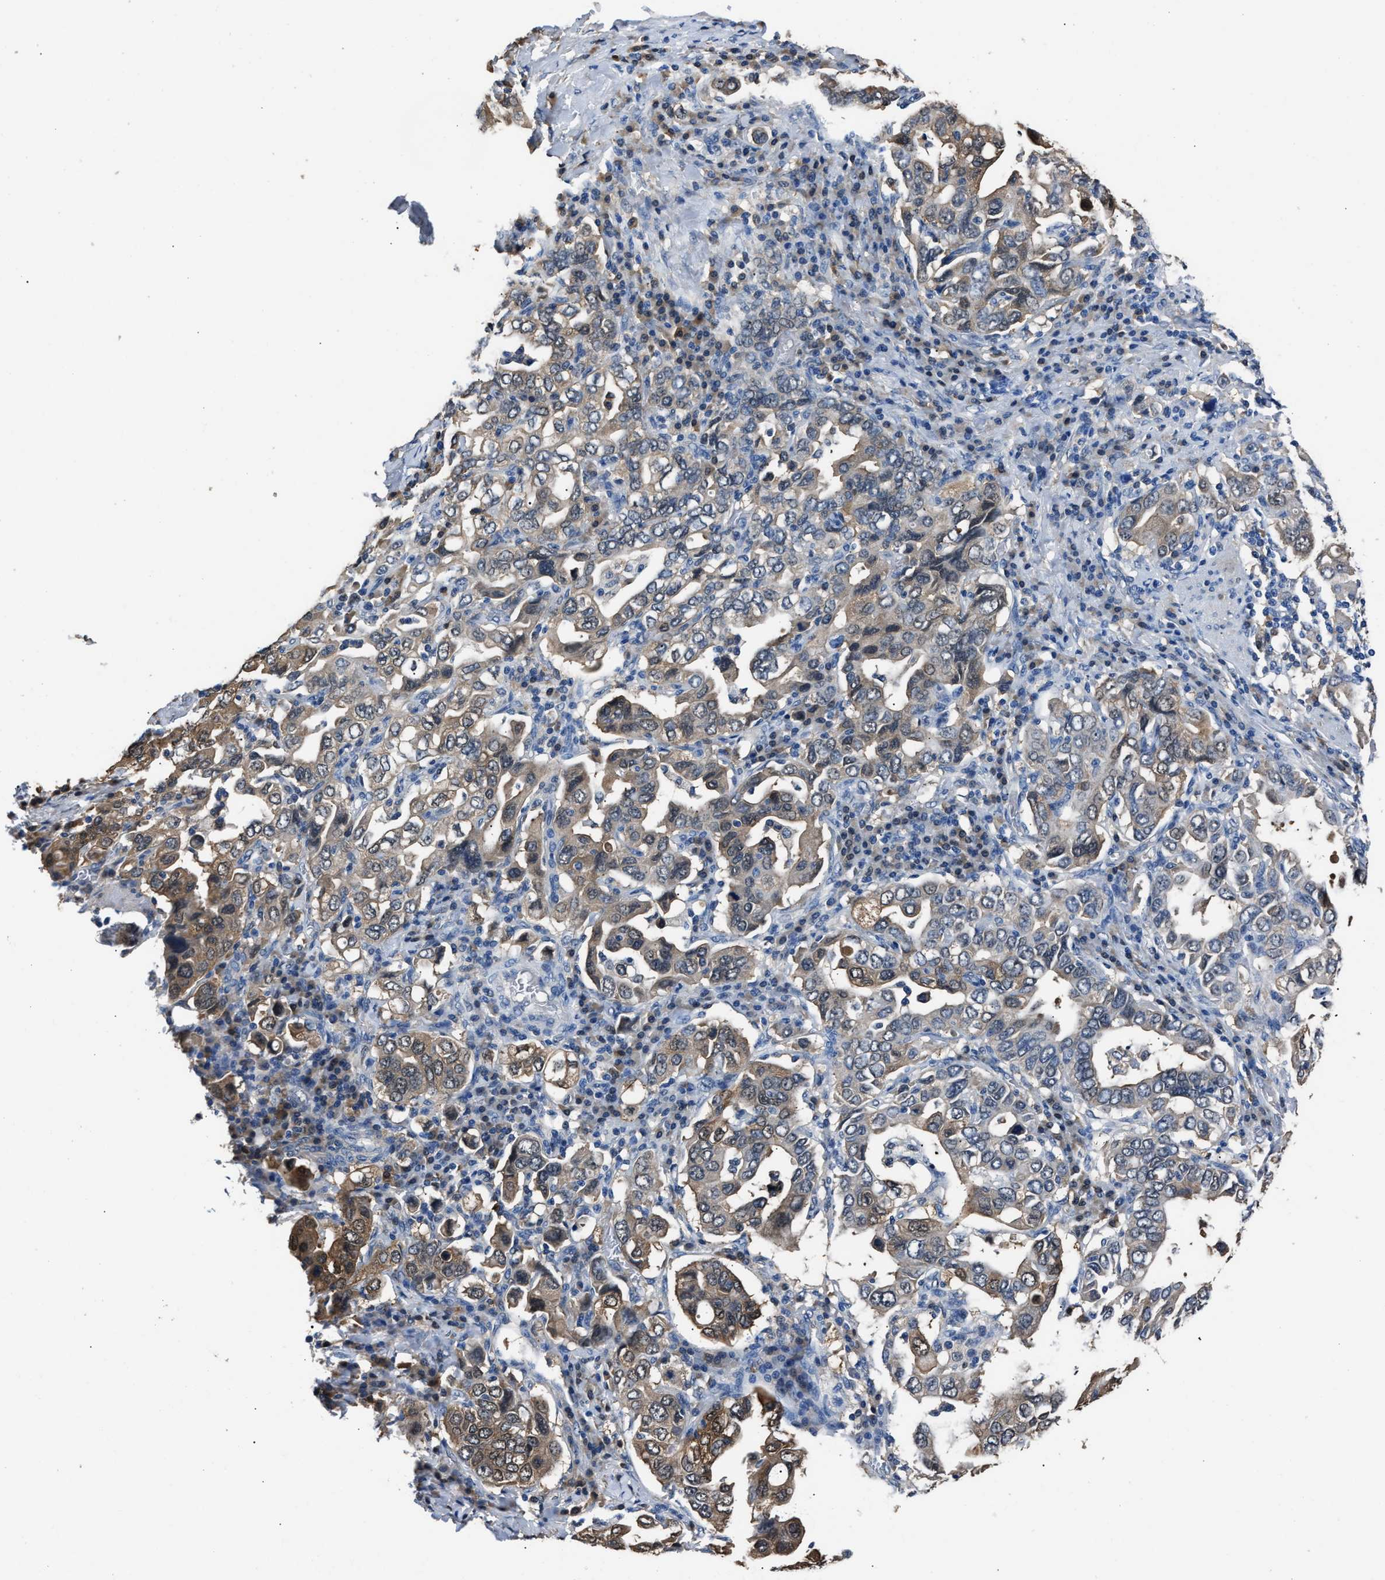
{"staining": {"intensity": "weak", "quantity": ">75%", "location": "cytoplasmic/membranous"}, "tissue": "stomach cancer", "cell_type": "Tumor cells", "image_type": "cancer", "snomed": [{"axis": "morphology", "description": "Adenocarcinoma, NOS"}, {"axis": "topography", "description": "Stomach, upper"}], "caption": "Immunohistochemical staining of human stomach cancer exhibits low levels of weak cytoplasmic/membranous positivity in about >75% of tumor cells.", "gene": "GSTP1", "patient": {"sex": "male", "age": 62}}